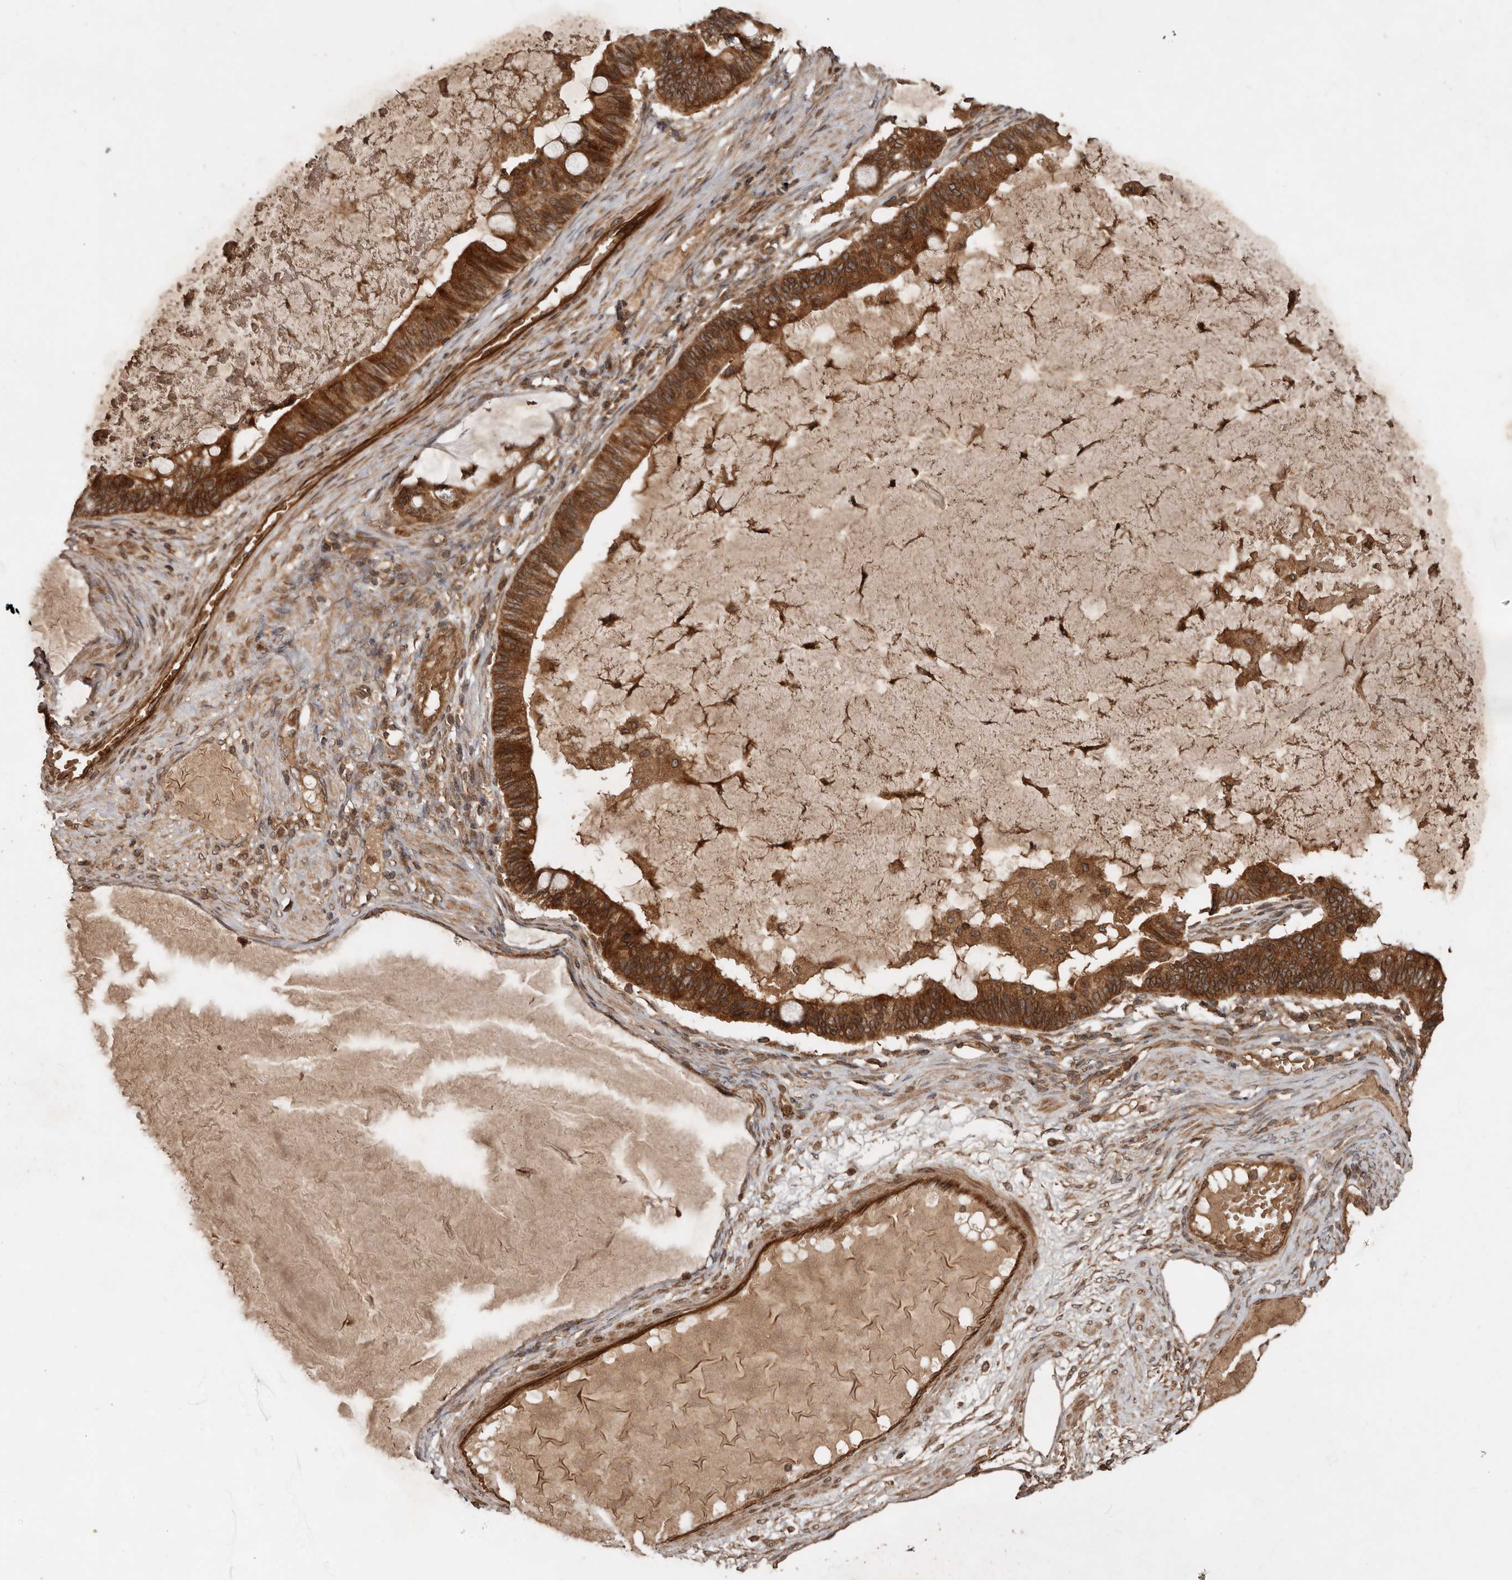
{"staining": {"intensity": "strong", "quantity": ">75%", "location": "cytoplasmic/membranous"}, "tissue": "ovarian cancer", "cell_type": "Tumor cells", "image_type": "cancer", "snomed": [{"axis": "morphology", "description": "Cystadenocarcinoma, mucinous, NOS"}, {"axis": "topography", "description": "Ovary"}], "caption": "Strong cytoplasmic/membranous staining is present in approximately >75% of tumor cells in ovarian cancer.", "gene": "STK36", "patient": {"sex": "female", "age": 61}}